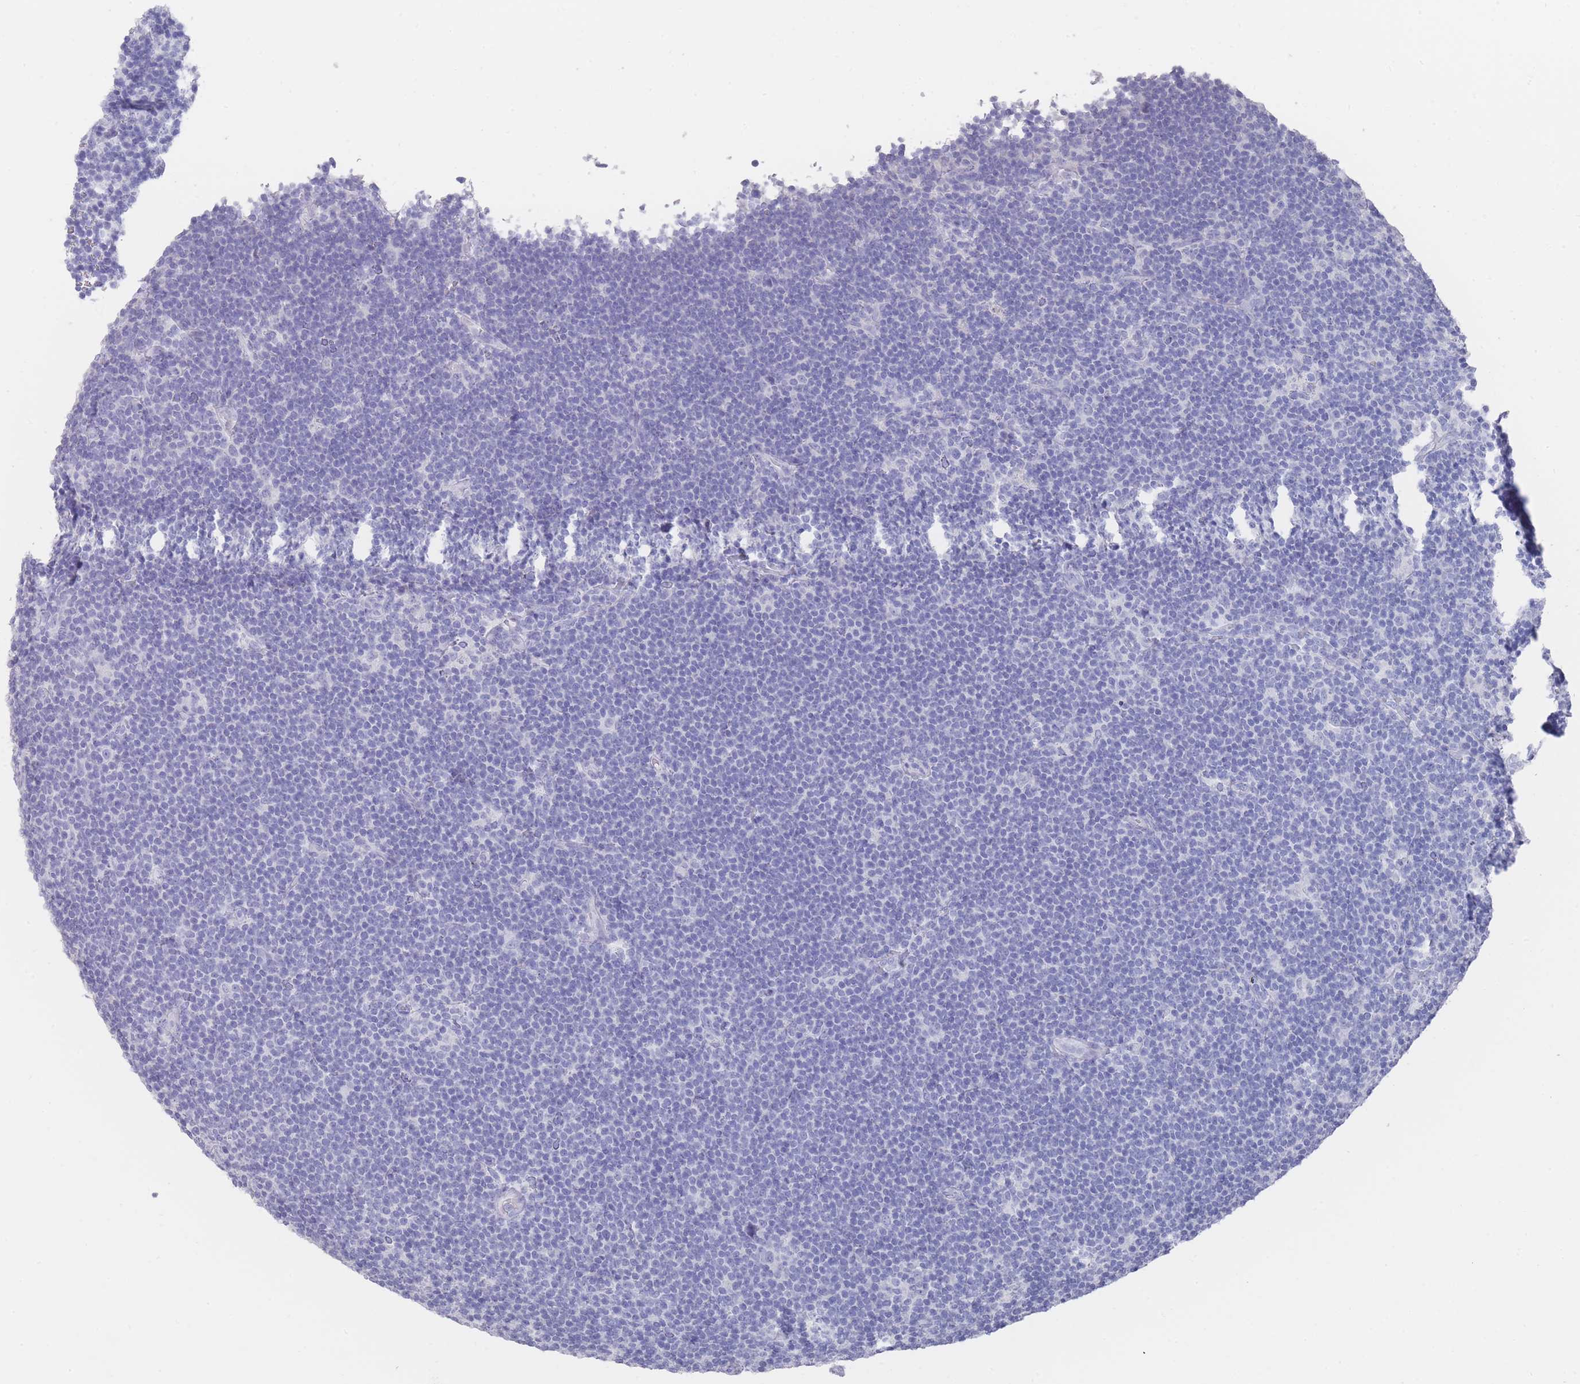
{"staining": {"intensity": "negative", "quantity": "none", "location": "none"}, "tissue": "lymphoma", "cell_type": "Tumor cells", "image_type": "cancer", "snomed": [{"axis": "morphology", "description": "Hodgkin's disease, NOS"}, {"axis": "topography", "description": "Lymph node"}], "caption": "IHC of lymphoma displays no expression in tumor cells.", "gene": "RAB2B", "patient": {"sex": "female", "age": 57}}